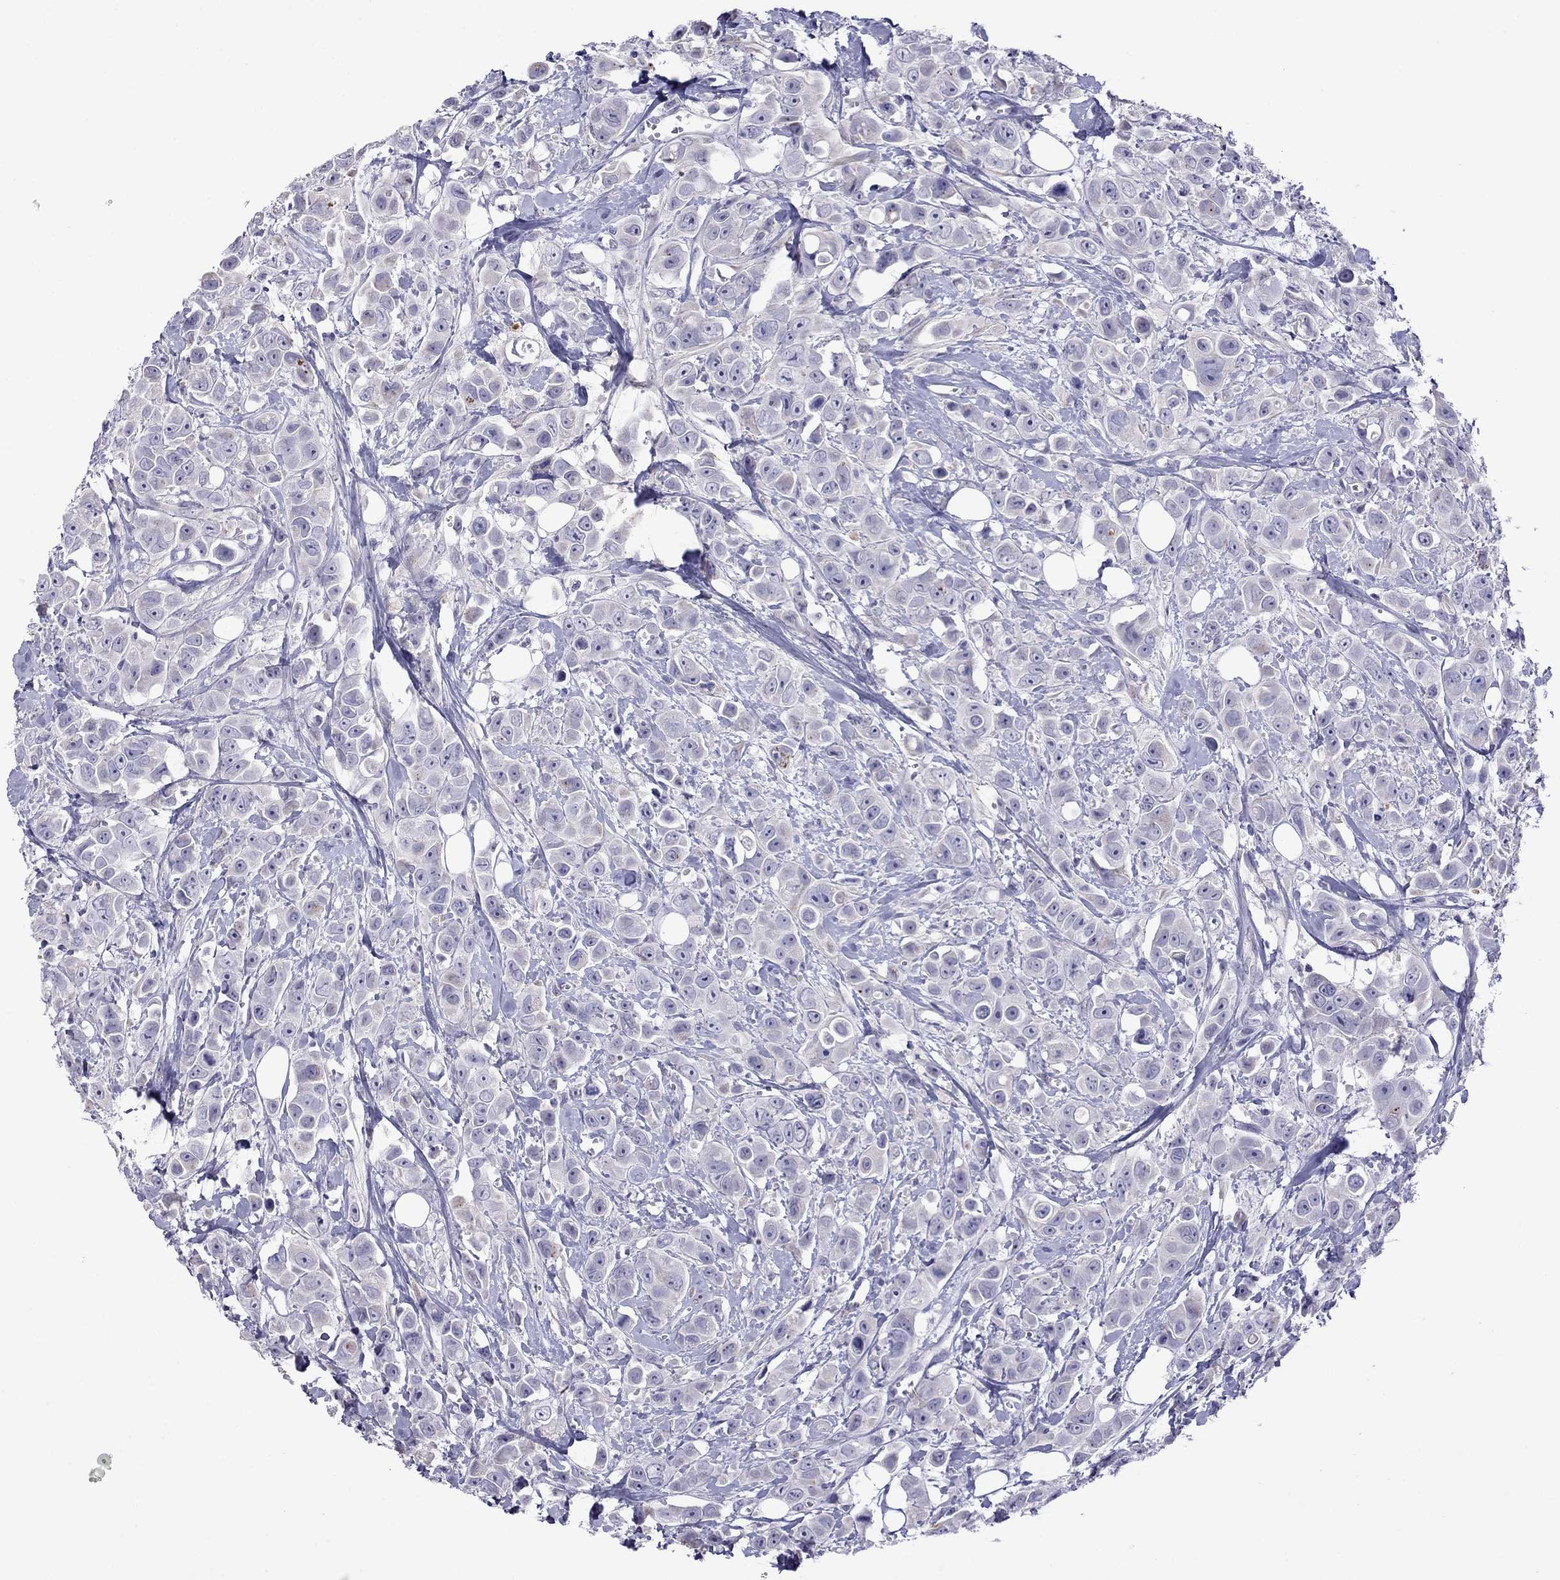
{"staining": {"intensity": "negative", "quantity": "none", "location": "none"}, "tissue": "breast cancer", "cell_type": "Tumor cells", "image_type": "cancer", "snomed": [{"axis": "morphology", "description": "Duct carcinoma"}, {"axis": "topography", "description": "Breast"}], "caption": "The photomicrograph reveals no staining of tumor cells in breast cancer. The staining was performed using DAB to visualize the protein expression in brown, while the nuclei were stained in blue with hematoxylin (Magnification: 20x).", "gene": "STAR", "patient": {"sex": "female", "age": 35}}